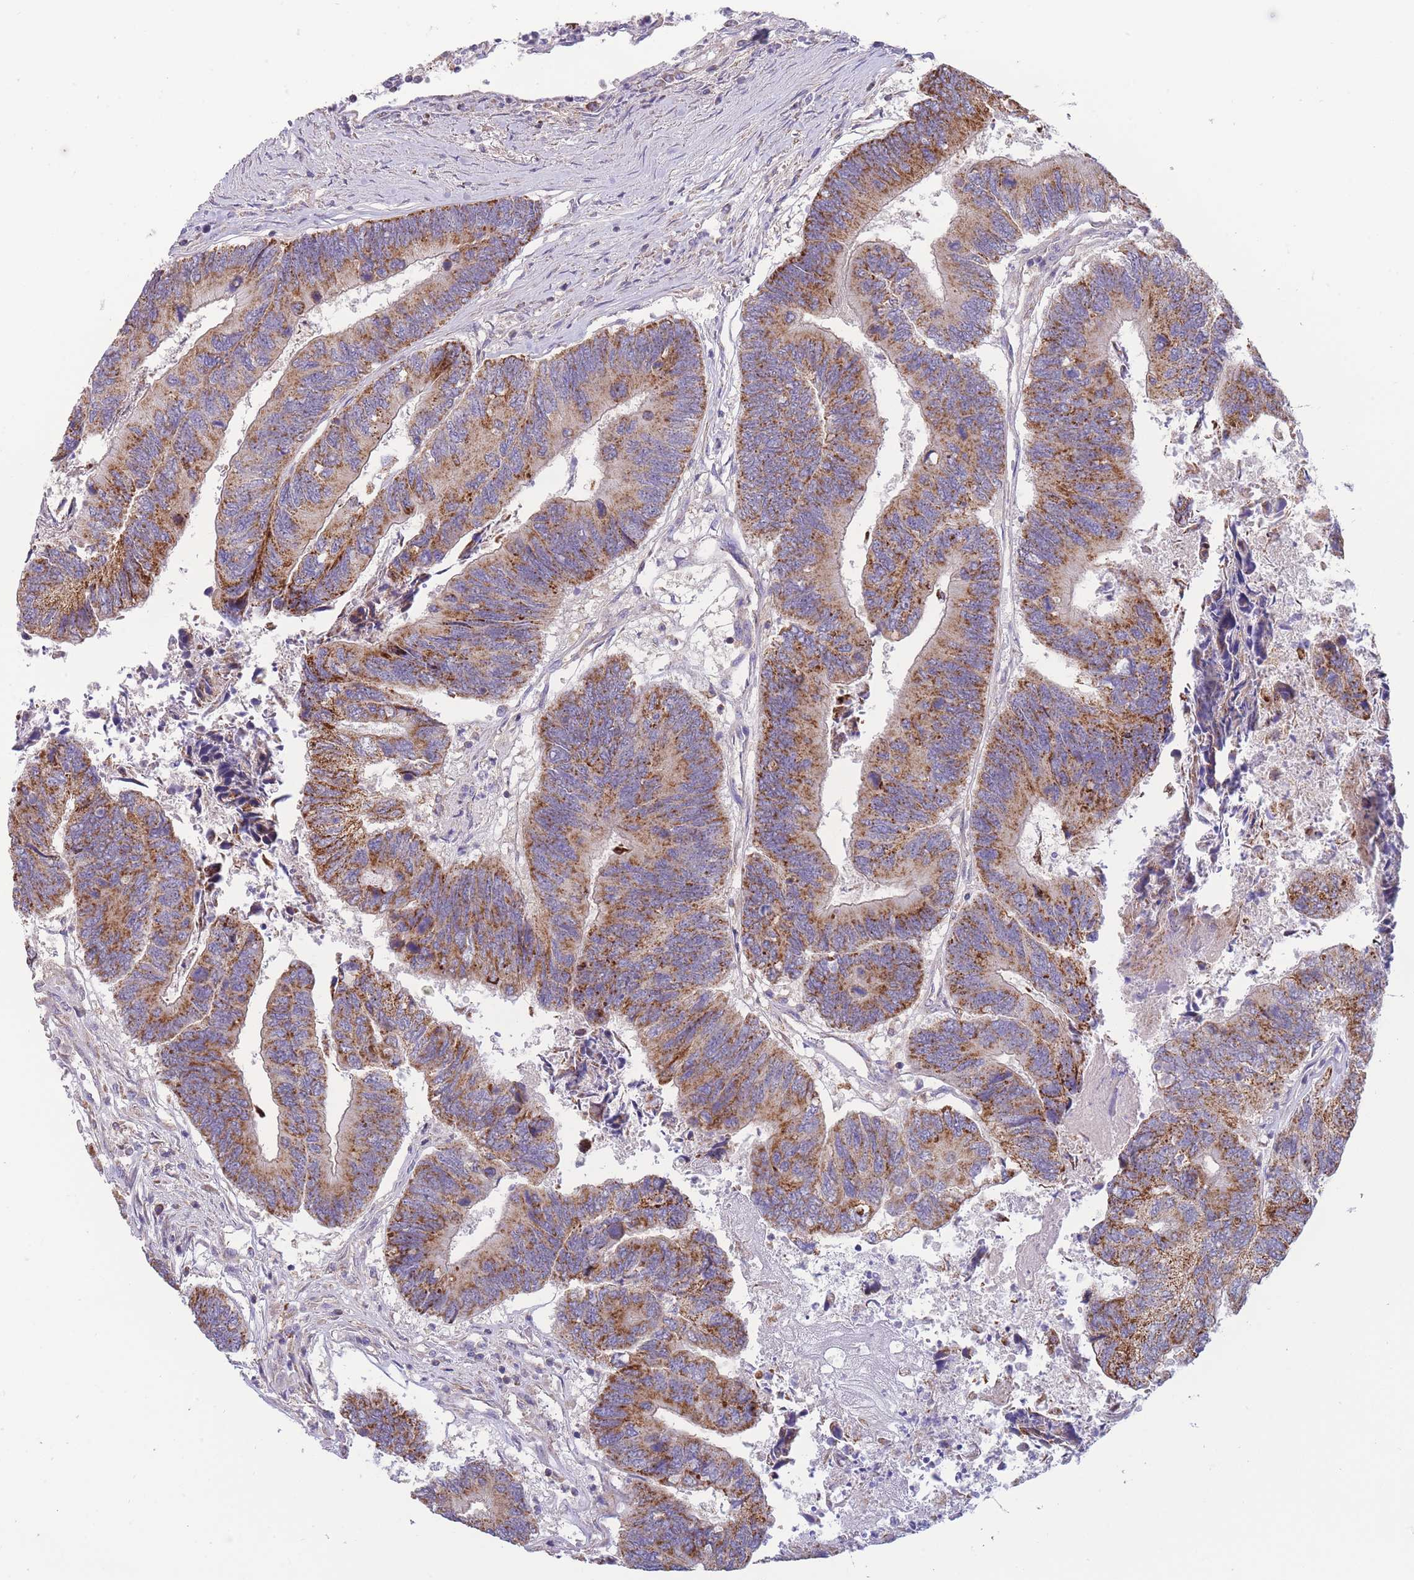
{"staining": {"intensity": "moderate", "quantity": ">75%", "location": "cytoplasmic/membranous"}, "tissue": "colorectal cancer", "cell_type": "Tumor cells", "image_type": "cancer", "snomed": [{"axis": "morphology", "description": "Adenocarcinoma, NOS"}, {"axis": "topography", "description": "Colon"}], "caption": "Colorectal cancer (adenocarcinoma) stained with IHC displays moderate cytoplasmic/membranous expression in about >75% of tumor cells. (DAB (3,3'-diaminobenzidine) IHC, brown staining for protein, blue staining for nuclei).", "gene": "SLC25A42", "patient": {"sex": "female", "age": 67}}